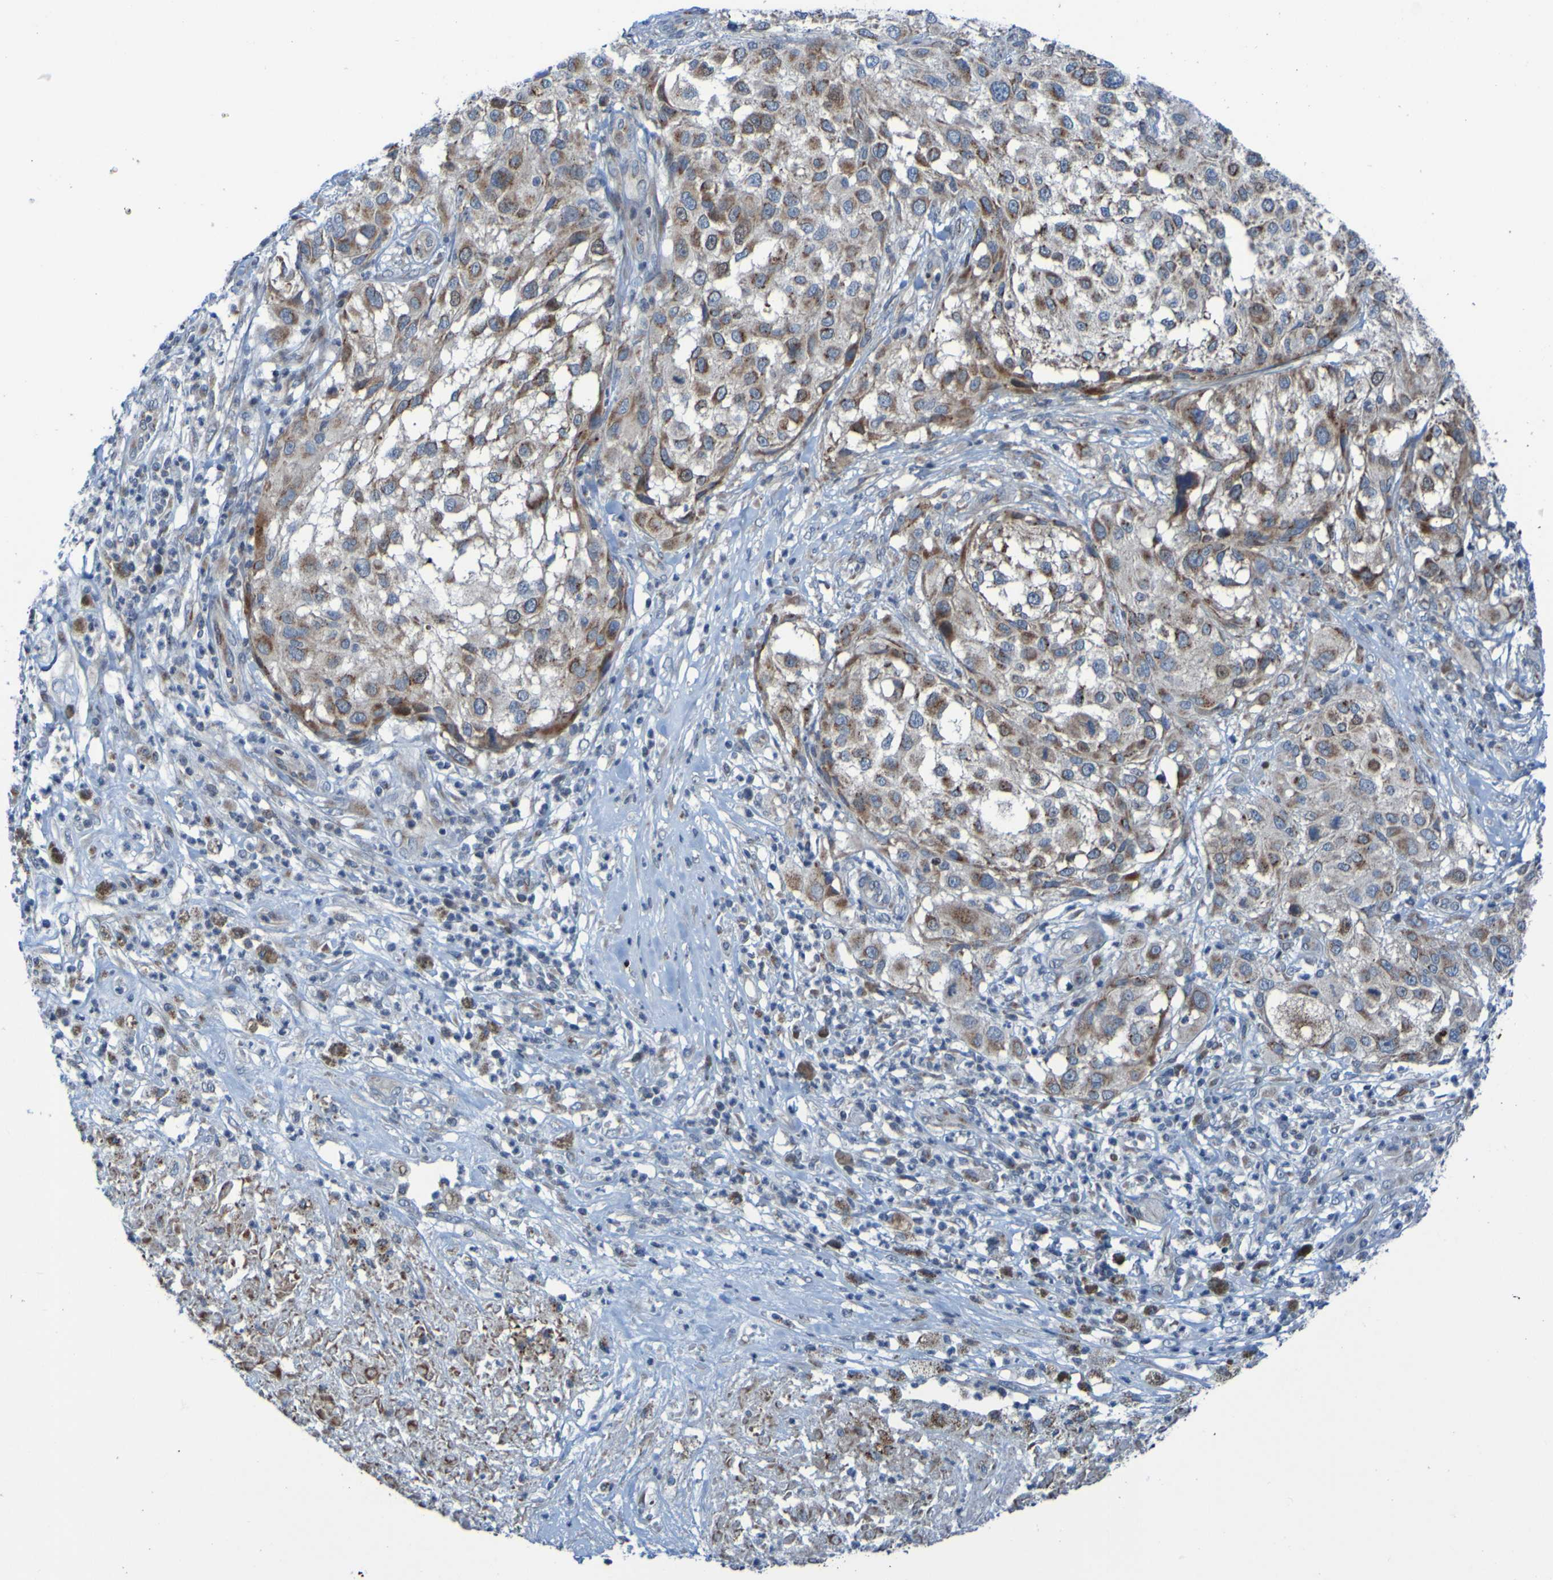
{"staining": {"intensity": "moderate", "quantity": "25%-75%", "location": "cytoplasmic/membranous"}, "tissue": "melanoma", "cell_type": "Tumor cells", "image_type": "cancer", "snomed": [{"axis": "morphology", "description": "Necrosis, NOS"}, {"axis": "morphology", "description": "Malignant melanoma, NOS"}, {"axis": "topography", "description": "Skin"}], "caption": "Melanoma was stained to show a protein in brown. There is medium levels of moderate cytoplasmic/membranous positivity in approximately 25%-75% of tumor cells.", "gene": "UNG", "patient": {"sex": "female", "age": 87}}